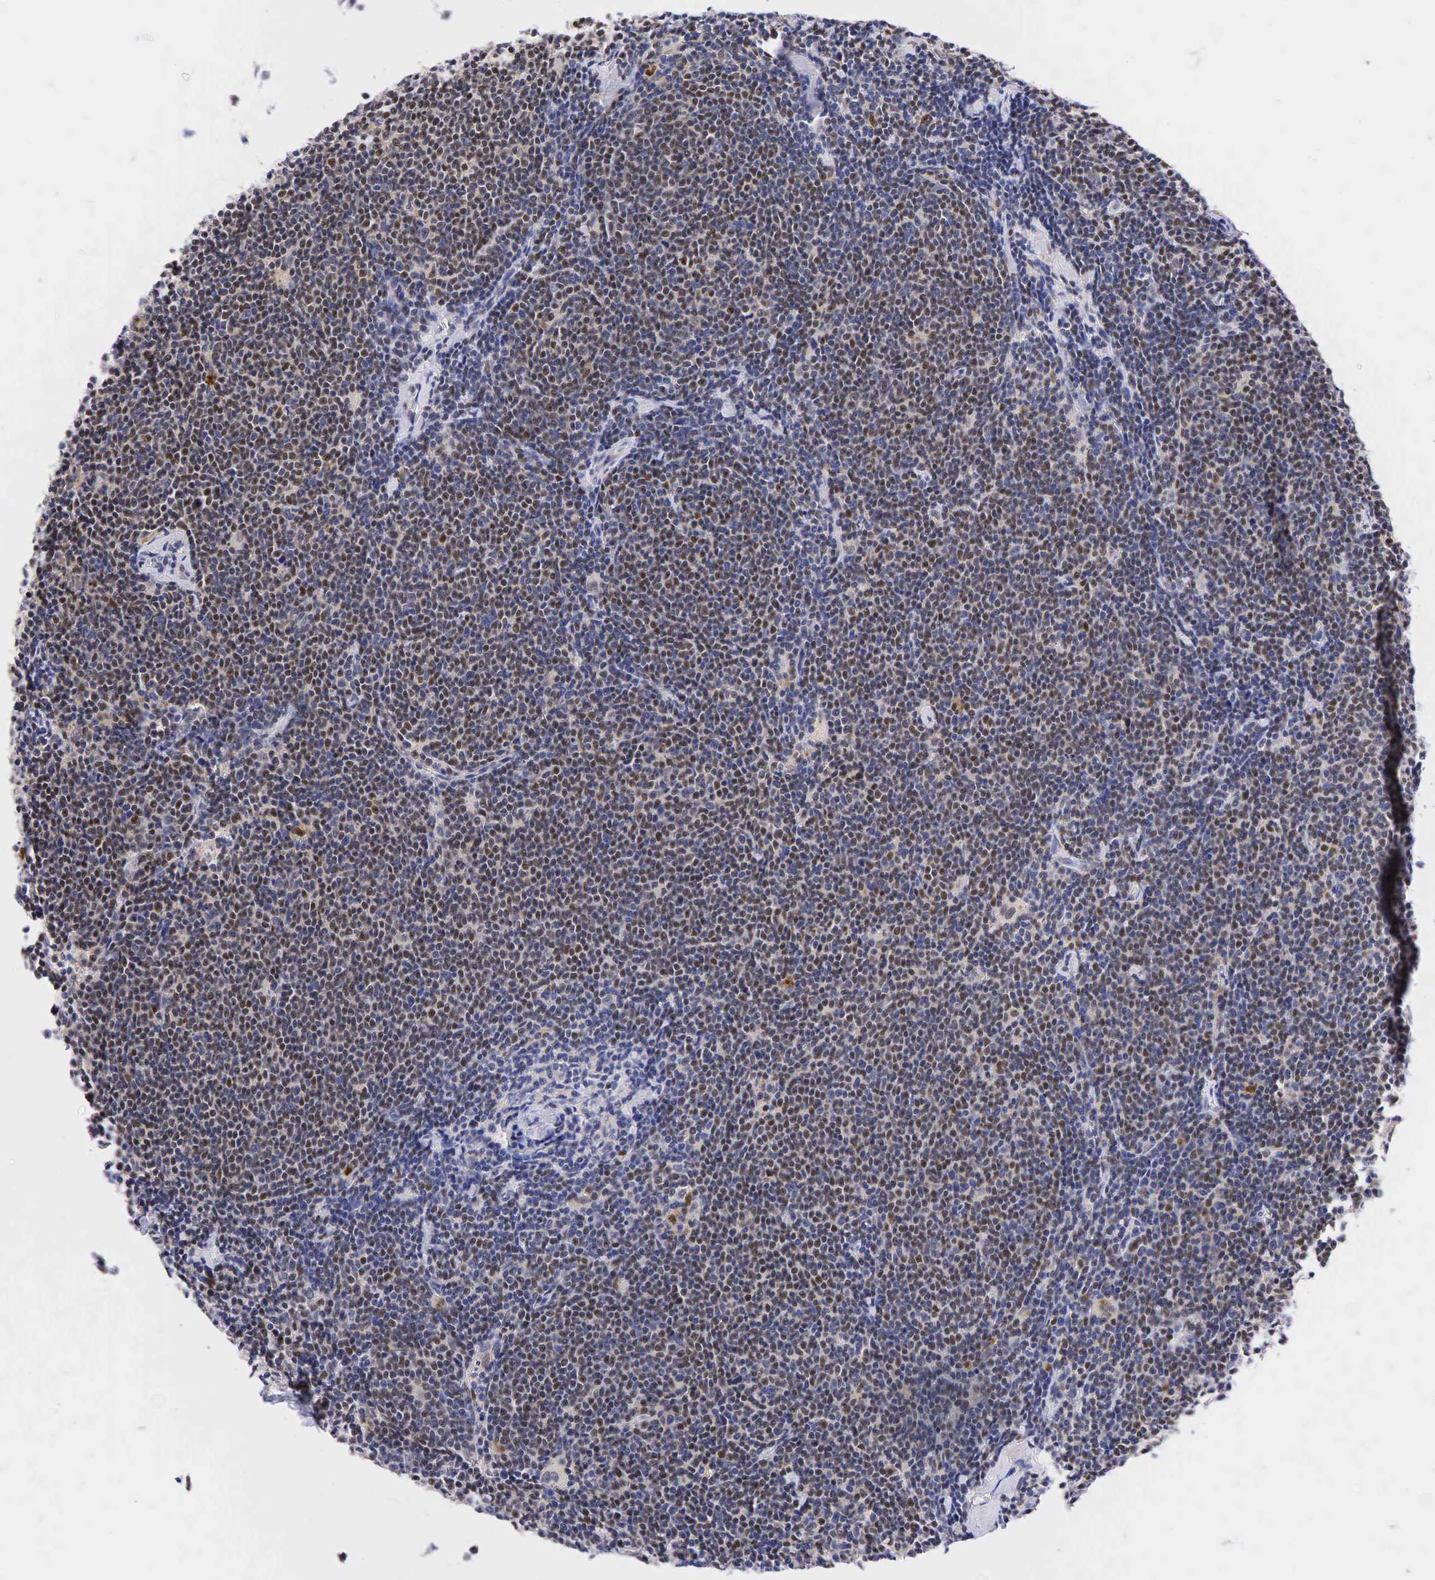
{"staining": {"intensity": "moderate", "quantity": "25%-75%", "location": "nuclear"}, "tissue": "lymphoma", "cell_type": "Tumor cells", "image_type": "cancer", "snomed": [{"axis": "morphology", "description": "Malignant lymphoma, non-Hodgkin's type, Low grade"}, {"axis": "topography", "description": "Lymph node"}], "caption": "Immunohistochemical staining of lymphoma exhibits moderate nuclear protein expression in approximately 25%-75% of tumor cells.", "gene": "CCND1", "patient": {"sex": "male", "age": 65}}